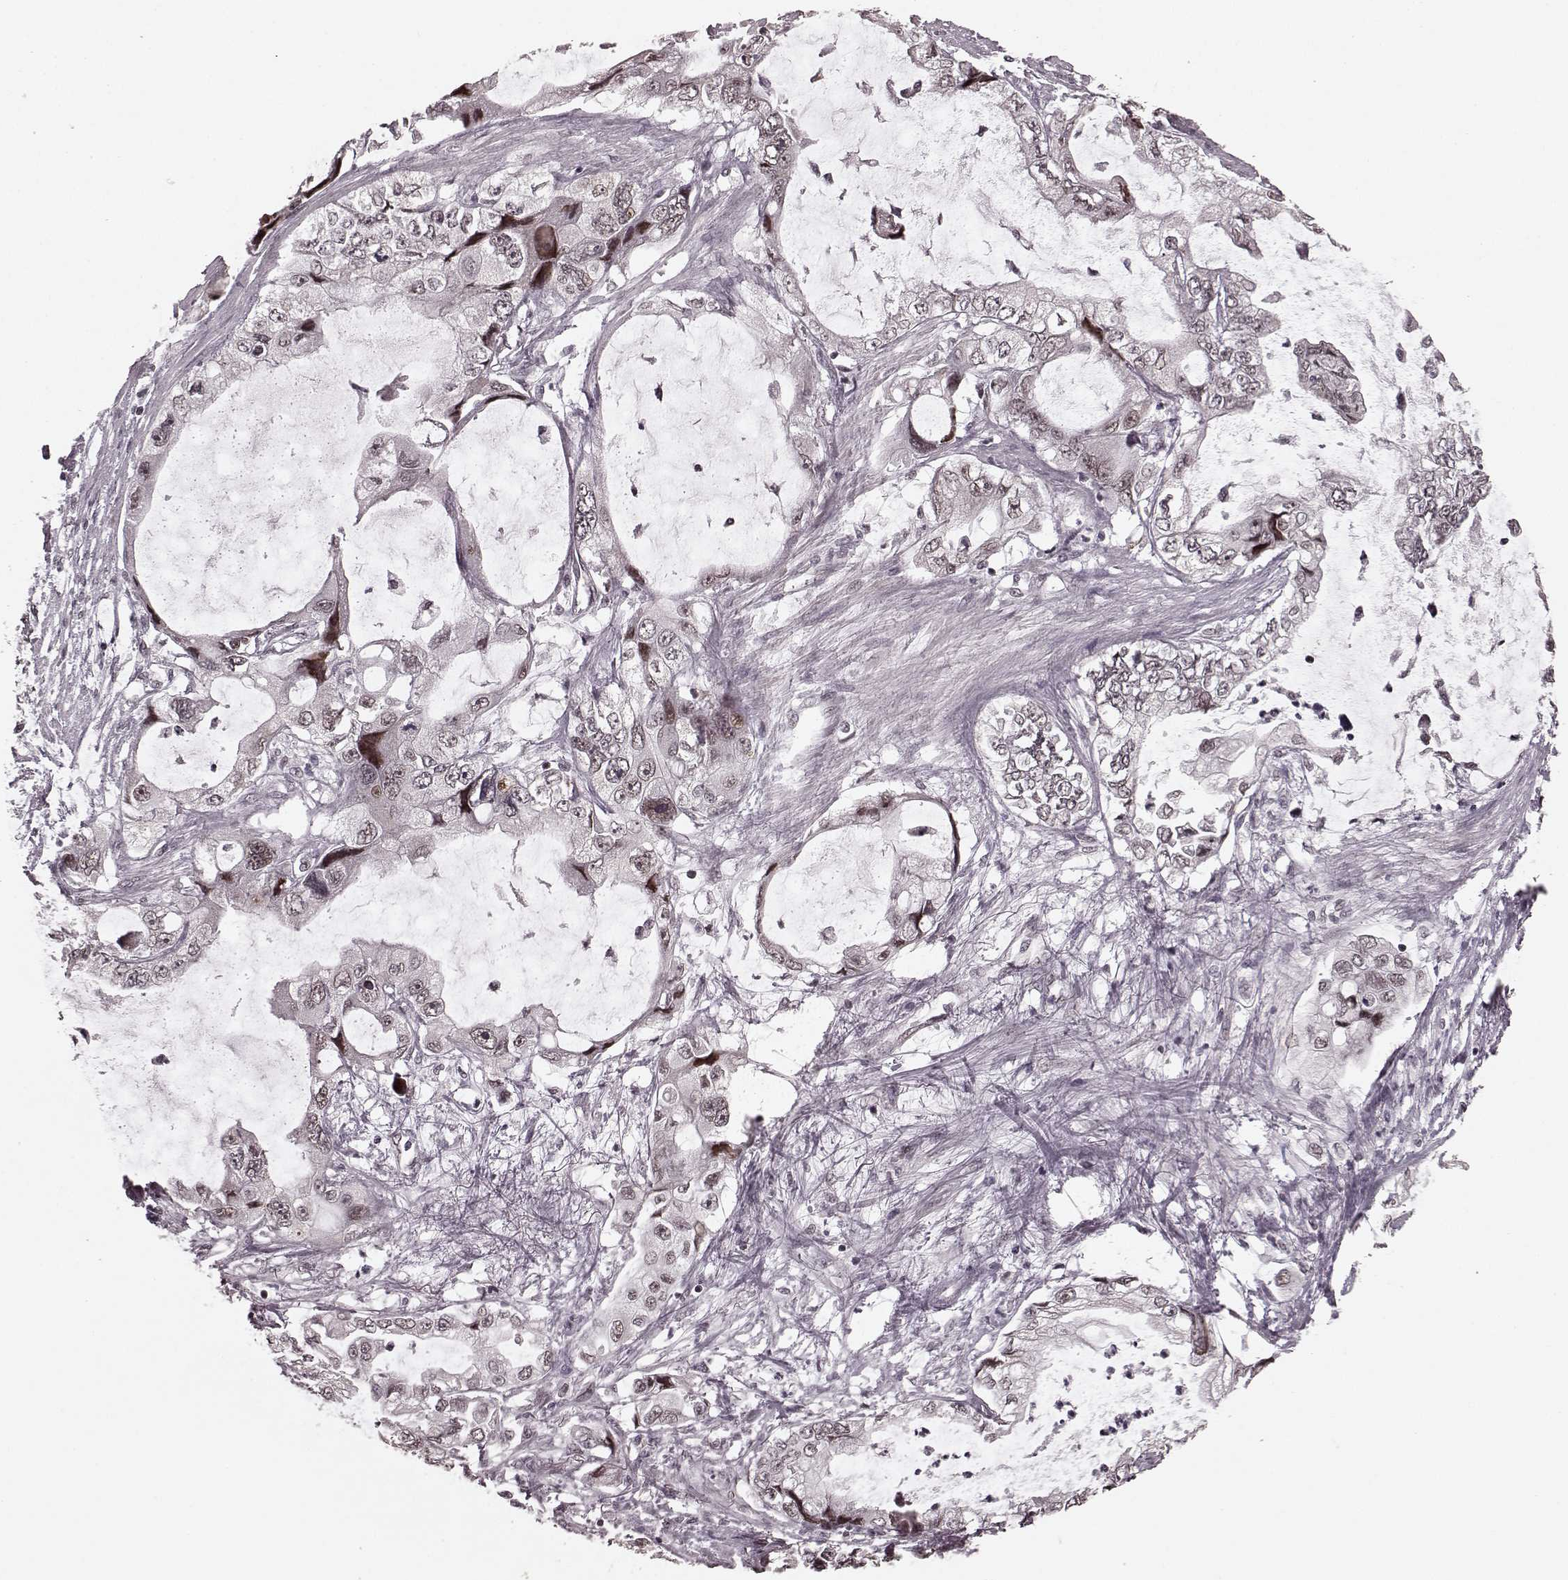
{"staining": {"intensity": "negative", "quantity": "none", "location": "none"}, "tissue": "stomach cancer", "cell_type": "Tumor cells", "image_type": "cancer", "snomed": [{"axis": "morphology", "description": "Adenocarcinoma, NOS"}, {"axis": "topography", "description": "Pancreas"}, {"axis": "topography", "description": "Stomach, upper"}, {"axis": "topography", "description": "Stomach"}], "caption": "DAB immunohistochemical staining of stomach adenocarcinoma reveals no significant staining in tumor cells.", "gene": "PLCB4", "patient": {"sex": "male", "age": 77}}